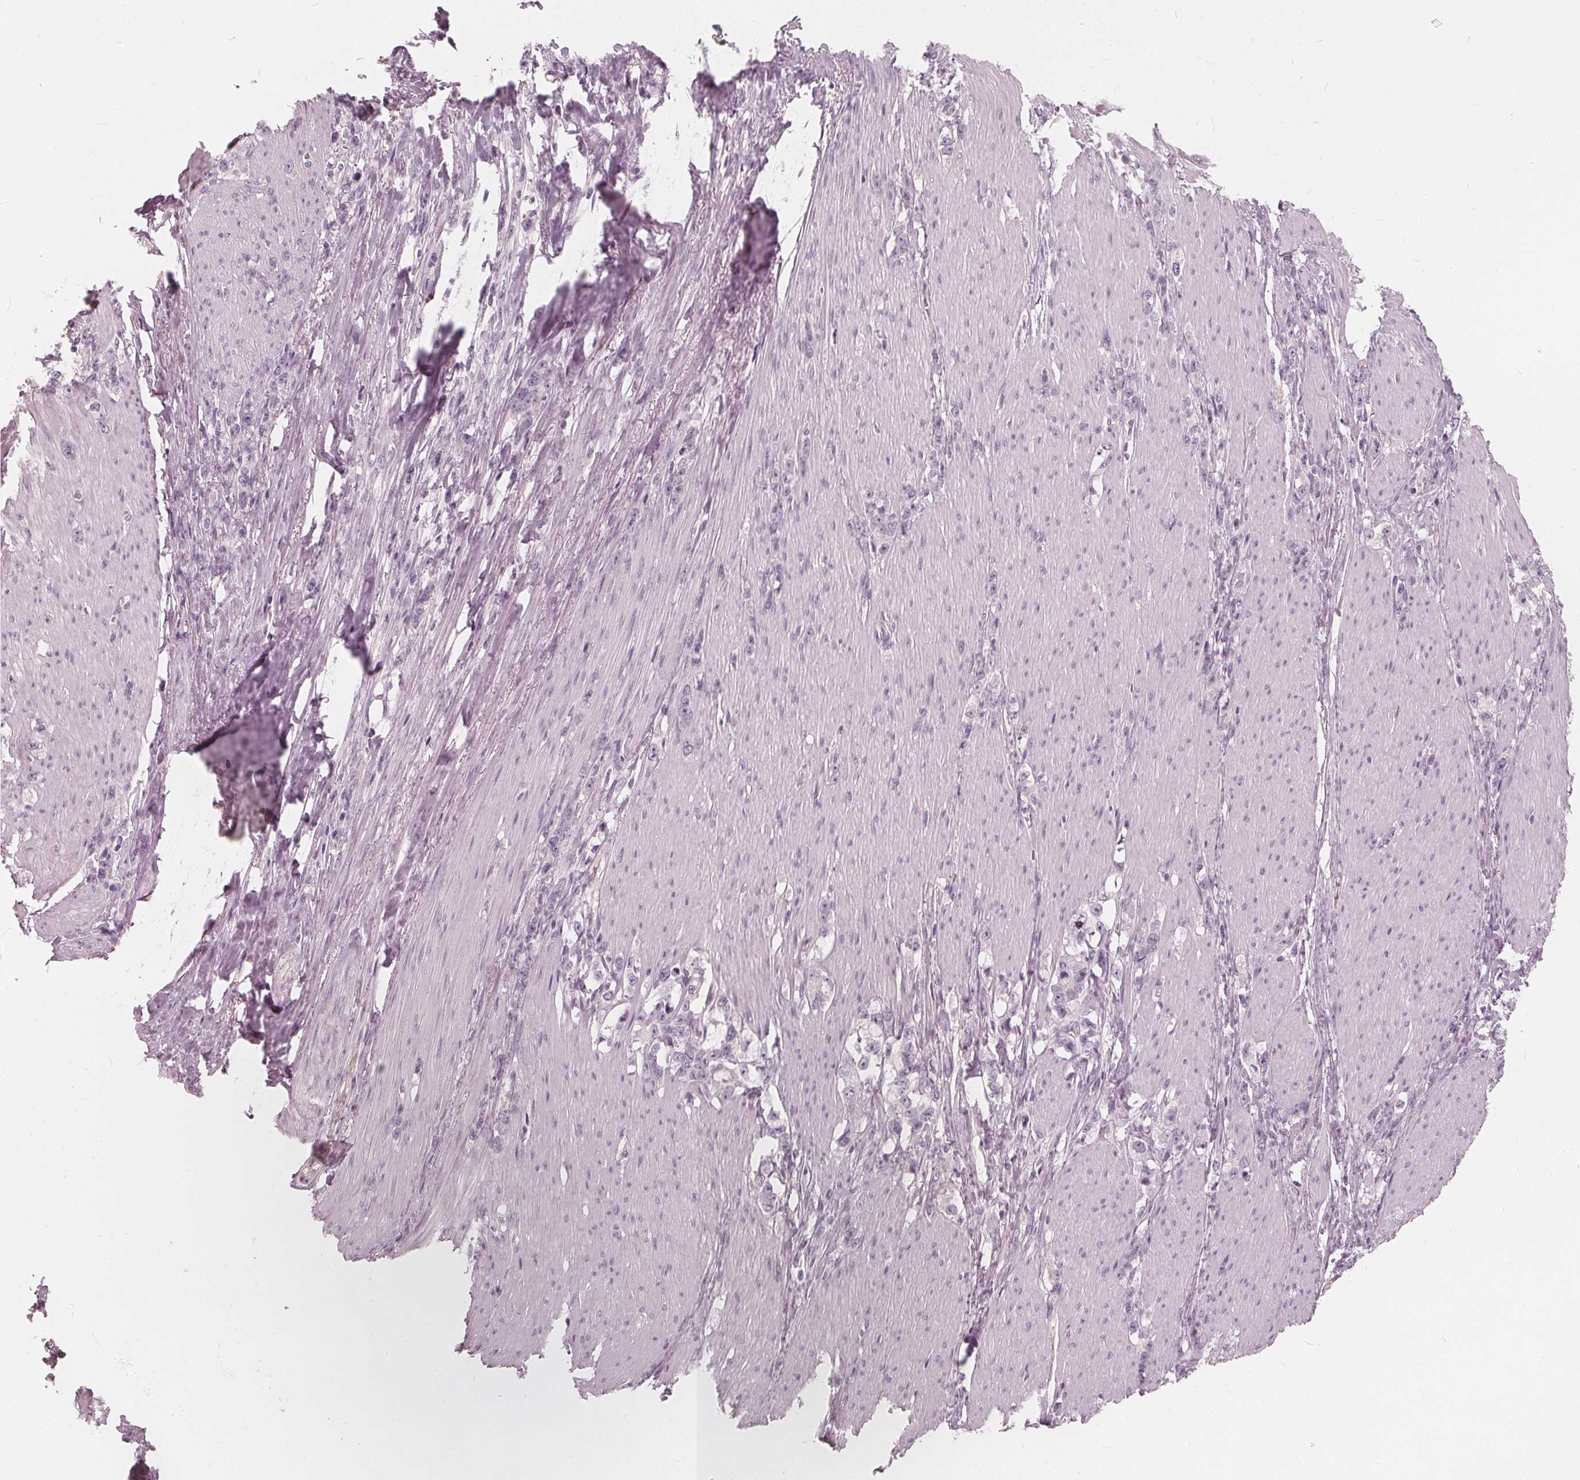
{"staining": {"intensity": "negative", "quantity": "none", "location": "none"}, "tissue": "stomach cancer", "cell_type": "Tumor cells", "image_type": "cancer", "snomed": [{"axis": "morphology", "description": "Adenocarcinoma, NOS"}, {"axis": "topography", "description": "Stomach, lower"}], "caption": "Immunohistochemistry of stomach cancer demonstrates no staining in tumor cells.", "gene": "SAT2", "patient": {"sex": "male", "age": 88}}